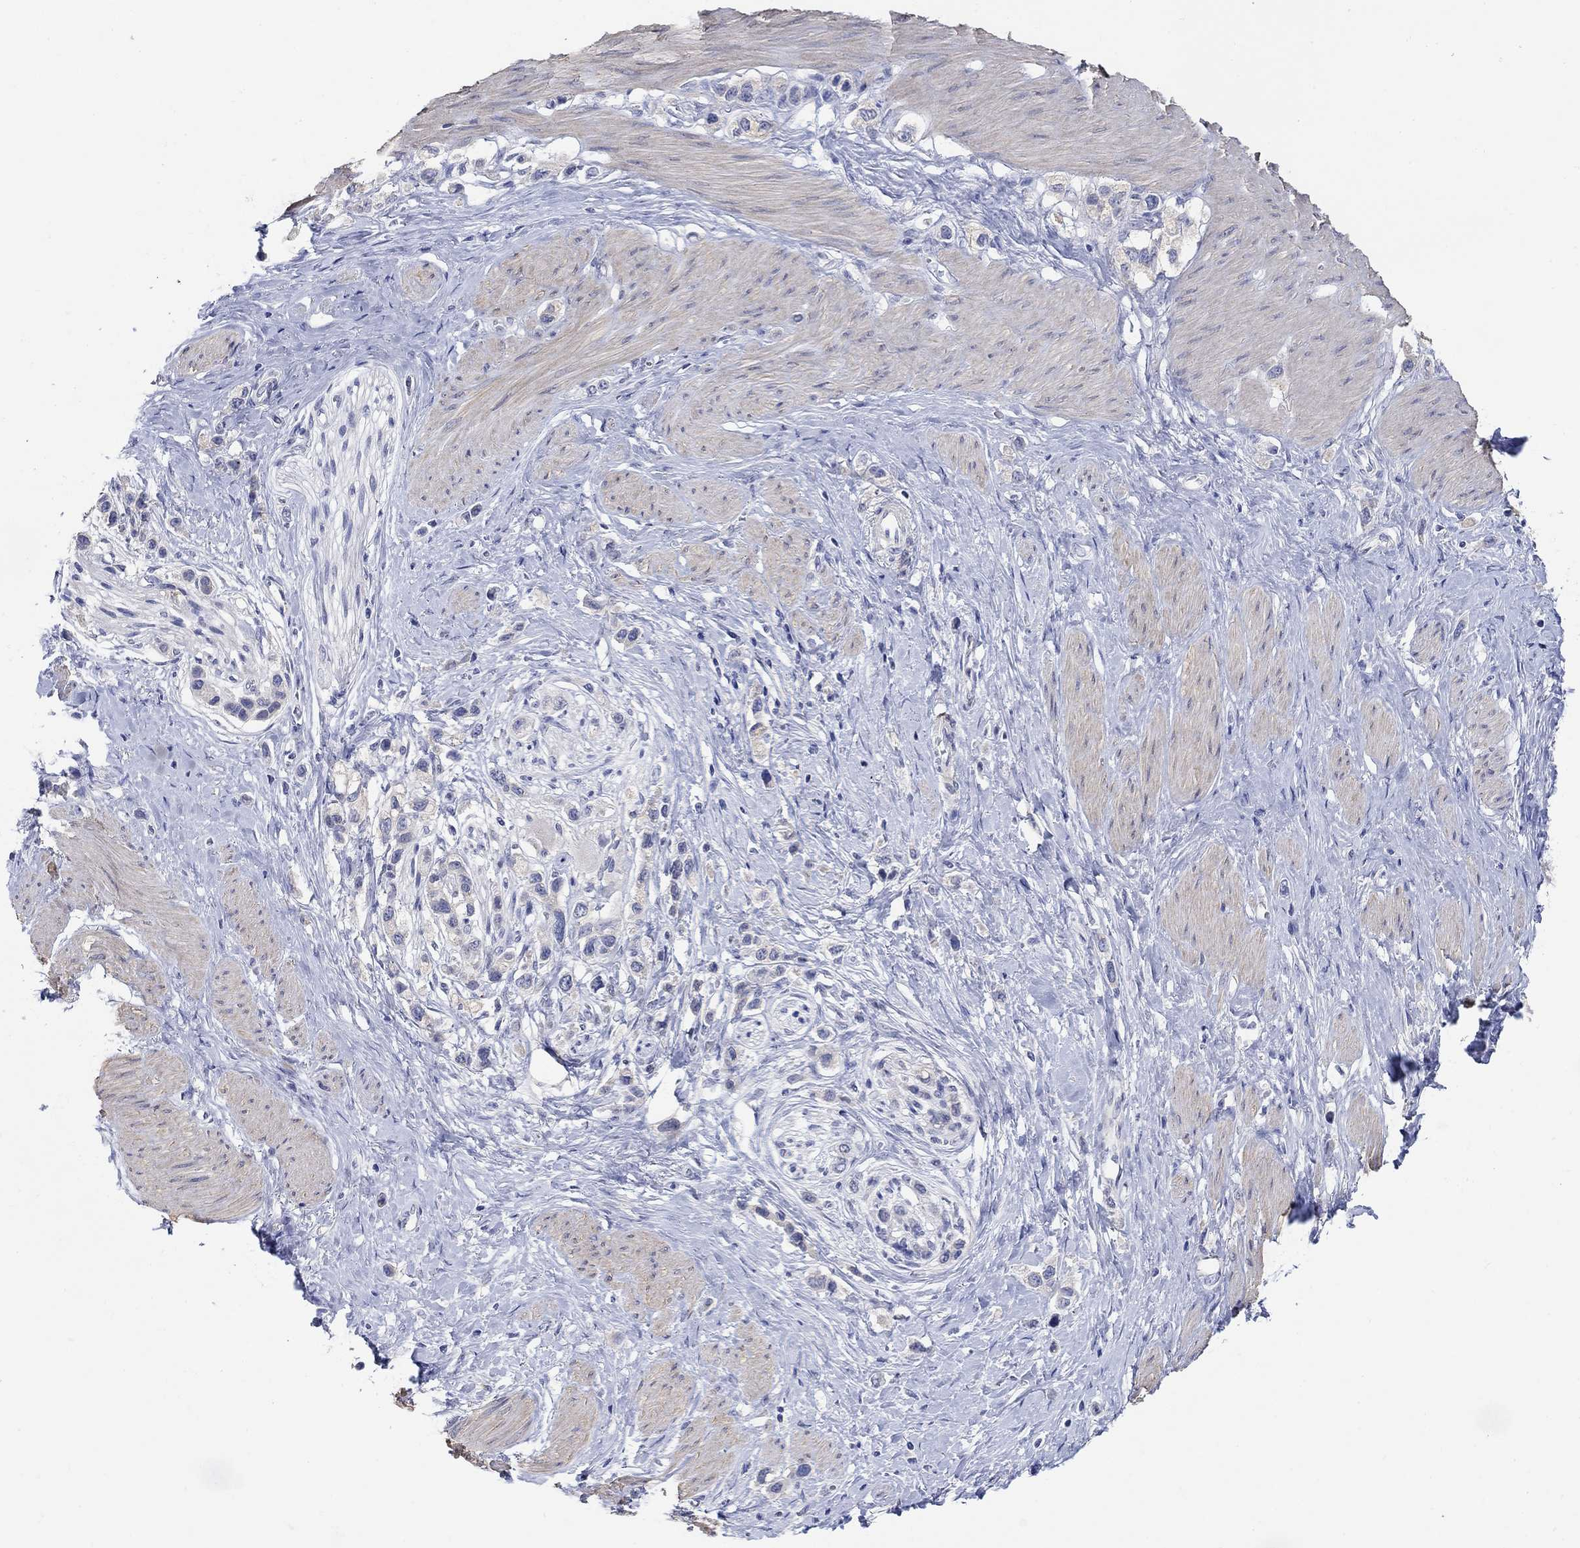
{"staining": {"intensity": "negative", "quantity": "none", "location": "none"}, "tissue": "stomach cancer", "cell_type": "Tumor cells", "image_type": "cancer", "snomed": [{"axis": "morphology", "description": "Normal tissue, NOS"}, {"axis": "morphology", "description": "Adenocarcinoma, NOS"}, {"axis": "morphology", "description": "Adenocarcinoma, High grade"}, {"axis": "topography", "description": "Stomach, upper"}, {"axis": "topography", "description": "Stomach"}], "caption": "Immunohistochemistry of adenocarcinoma (stomach) displays no expression in tumor cells. The staining is performed using DAB (3,3'-diaminobenzidine) brown chromogen with nuclei counter-stained in using hematoxylin.", "gene": "KRT222", "patient": {"sex": "female", "age": 65}}